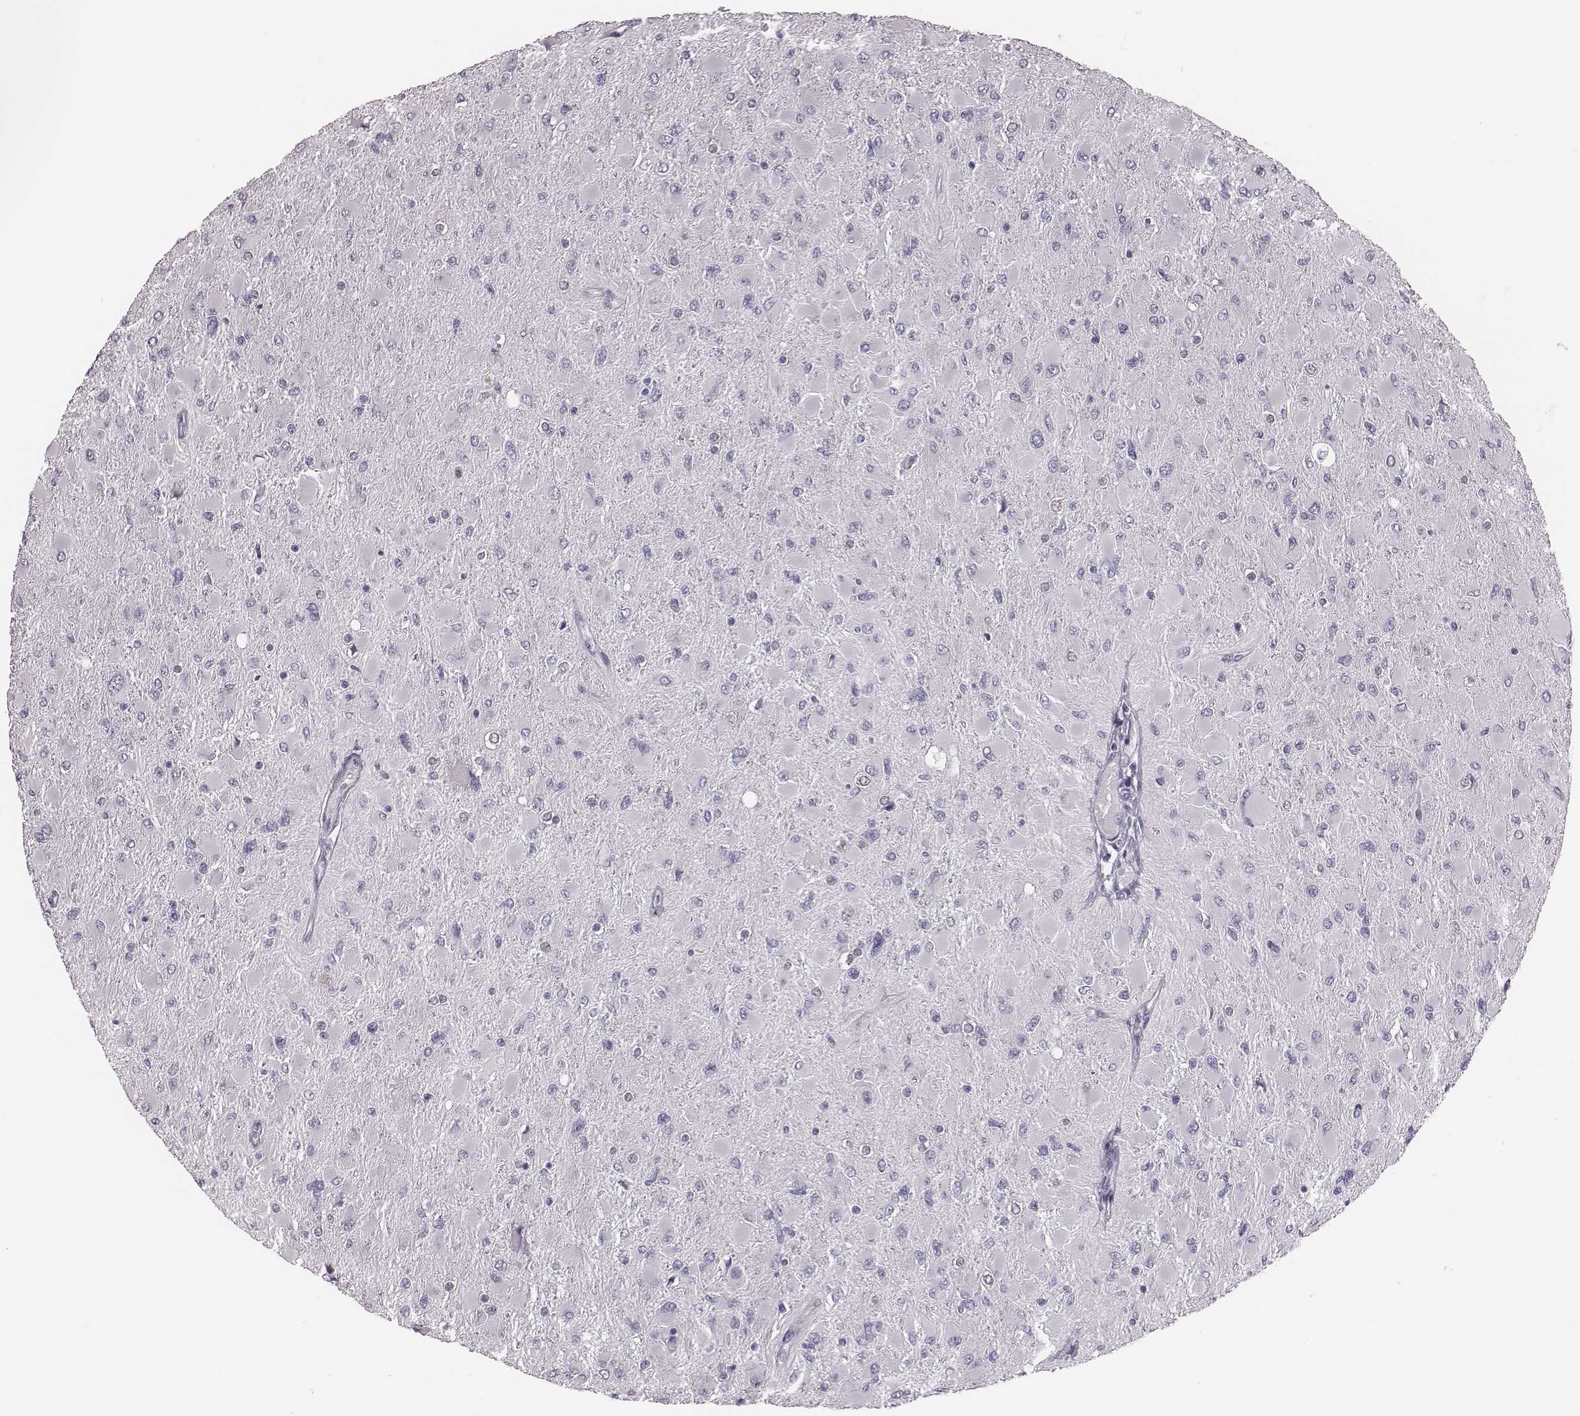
{"staining": {"intensity": "negative", "quantity": "none", "location": "none"}, "tissue": "glioma", "cell_type": "Tumor cells", "image_type": "cancer", "snomed": [{"axis": "morphology", "description": "Glioma, malignant, High grade"}, {"axis": "topography", "description": "Cerebral cortex"}], "caption": "An immunohistochemistry photomicrograph of malignant glioma (high-grade) is shown. There is no staining in tumor cells of malignant glioma (high-grade).", "gene": "KRT74", "patient": {"sex": "female", "age": 36}}